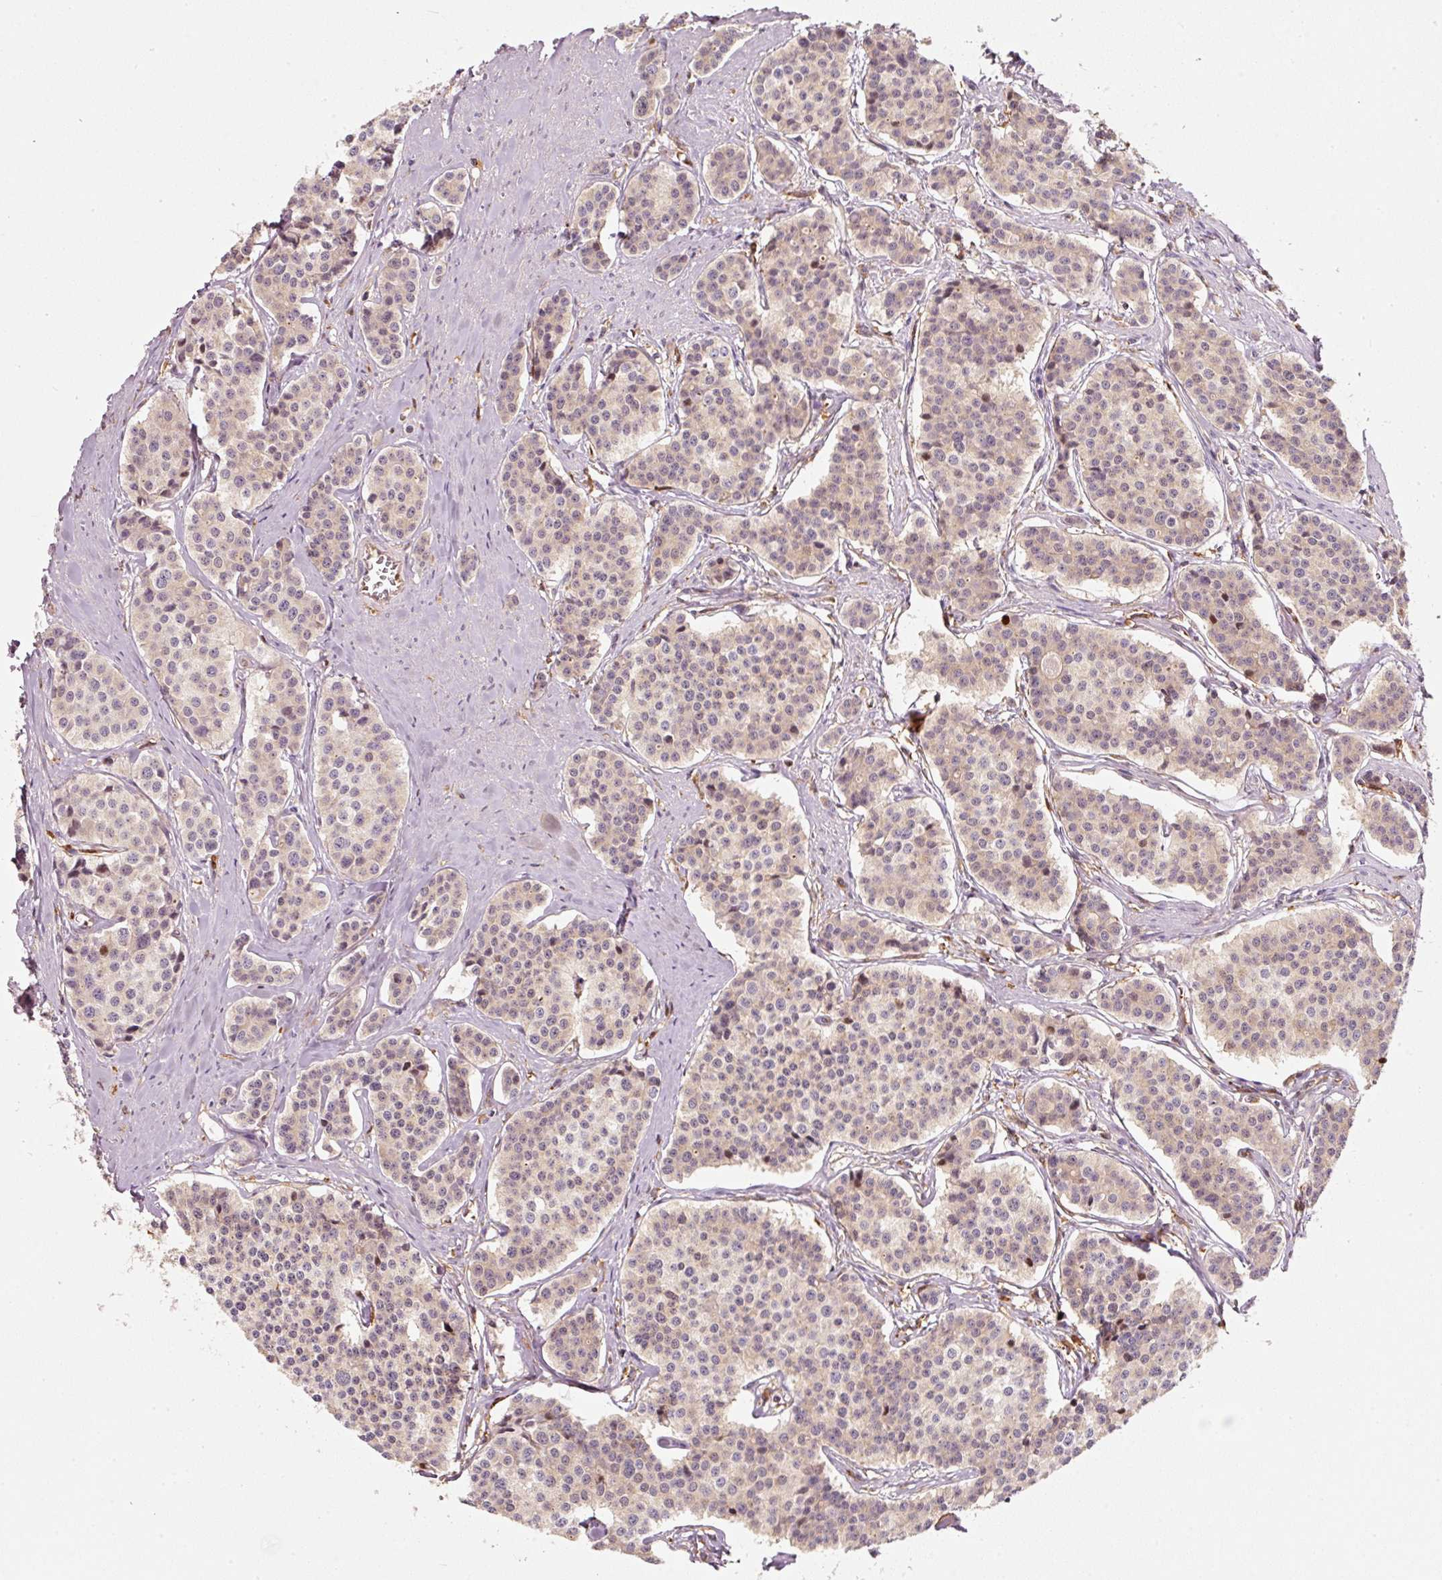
{"staining": {"intensity": "weak", "quantity": ">75%", "location": "cytoplasmic/membranous"}, "tissue": "carcinoid", "cell_type": "Tumor cells", "image_type": "cancer", "snomed": [{"axis": "morphology", "description": "Carcinoid, malignant, NOS"}, {"axis": "topography", "description": "Small intestine"}], "caption": "Protein staining of carcinoid (malignant) tissue reveals weak cytoplasmic/membranous staining in about >75% of tumor cells. The staining is performed using DAB (3,3'-diaminobenzidine) brown chromogen to label protein expression. The nuclei are counter-stained blue using hematoxylin.", "gene": "IQGAP2", "patient": {"sex": "male", "age": 60}}